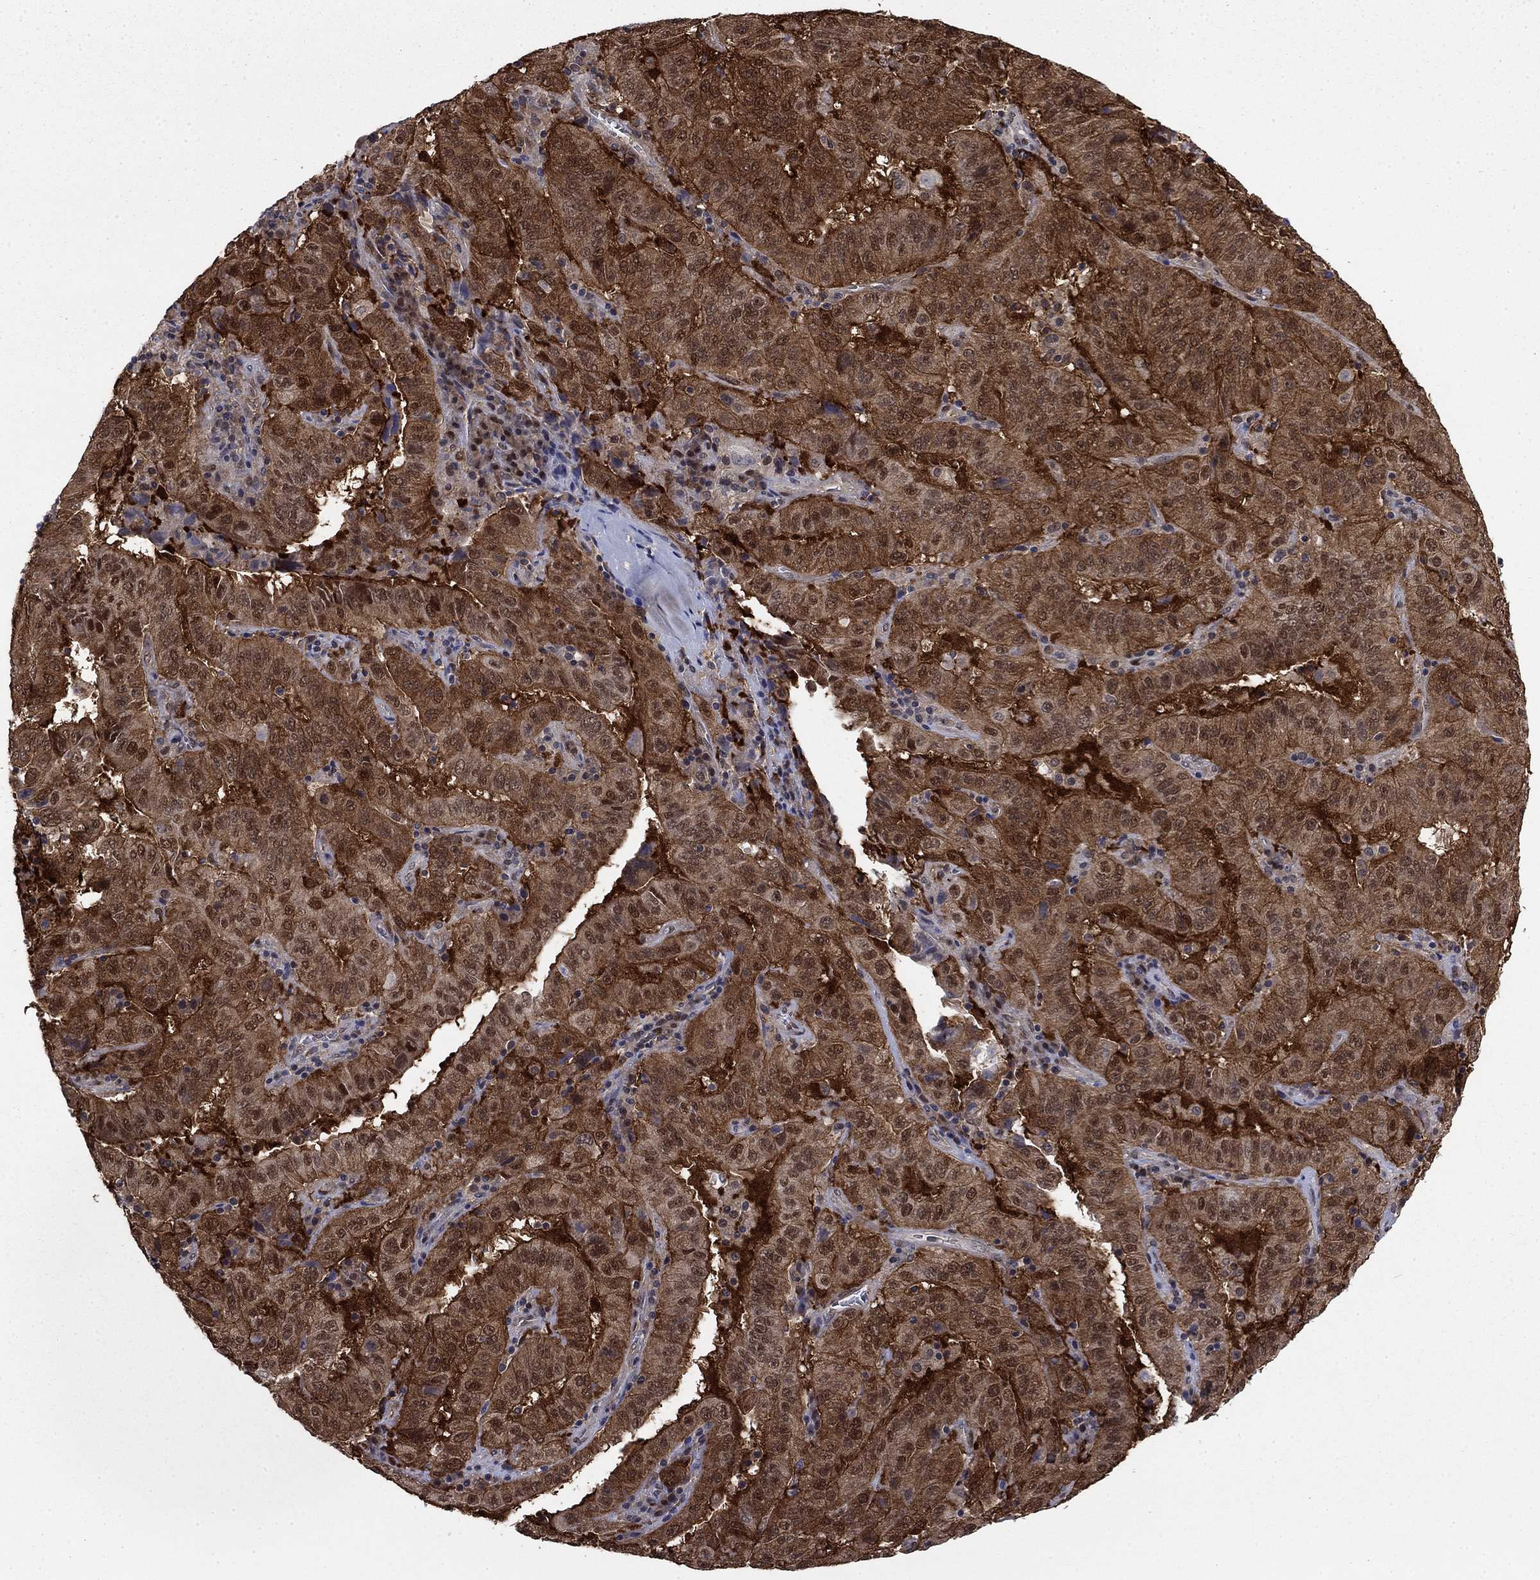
{"staining": {"intensity": "strong", "quantity": ">75%", "location": "cytoplasmic/membranous"}, "tissue": "pancreatic cancer", "cell_type": "Tumor cells", "image_type": "cancer", "snomed": [{"axis": "morphology", "description": "Adenocarcinoma, NOS"}, {"axis": "topography", "description": "Pancreas"}], "caption": "Immunohistochemistry (IHC) staining of pancreatic adenocarcinoma, which exhibits high levels of strong cytoplasmic/membranous expression in about >75% of tumor cells indicating strong cytoplasmic/membranous protein positivity. The staining was performed using DAB (3,3'-diaminobenzidine) (brown) for protein detection and nuclei were counterstained in hematoxylin (blue).", "gene": "FKBP4", "patient": {"sex": "male", "age": 63}}